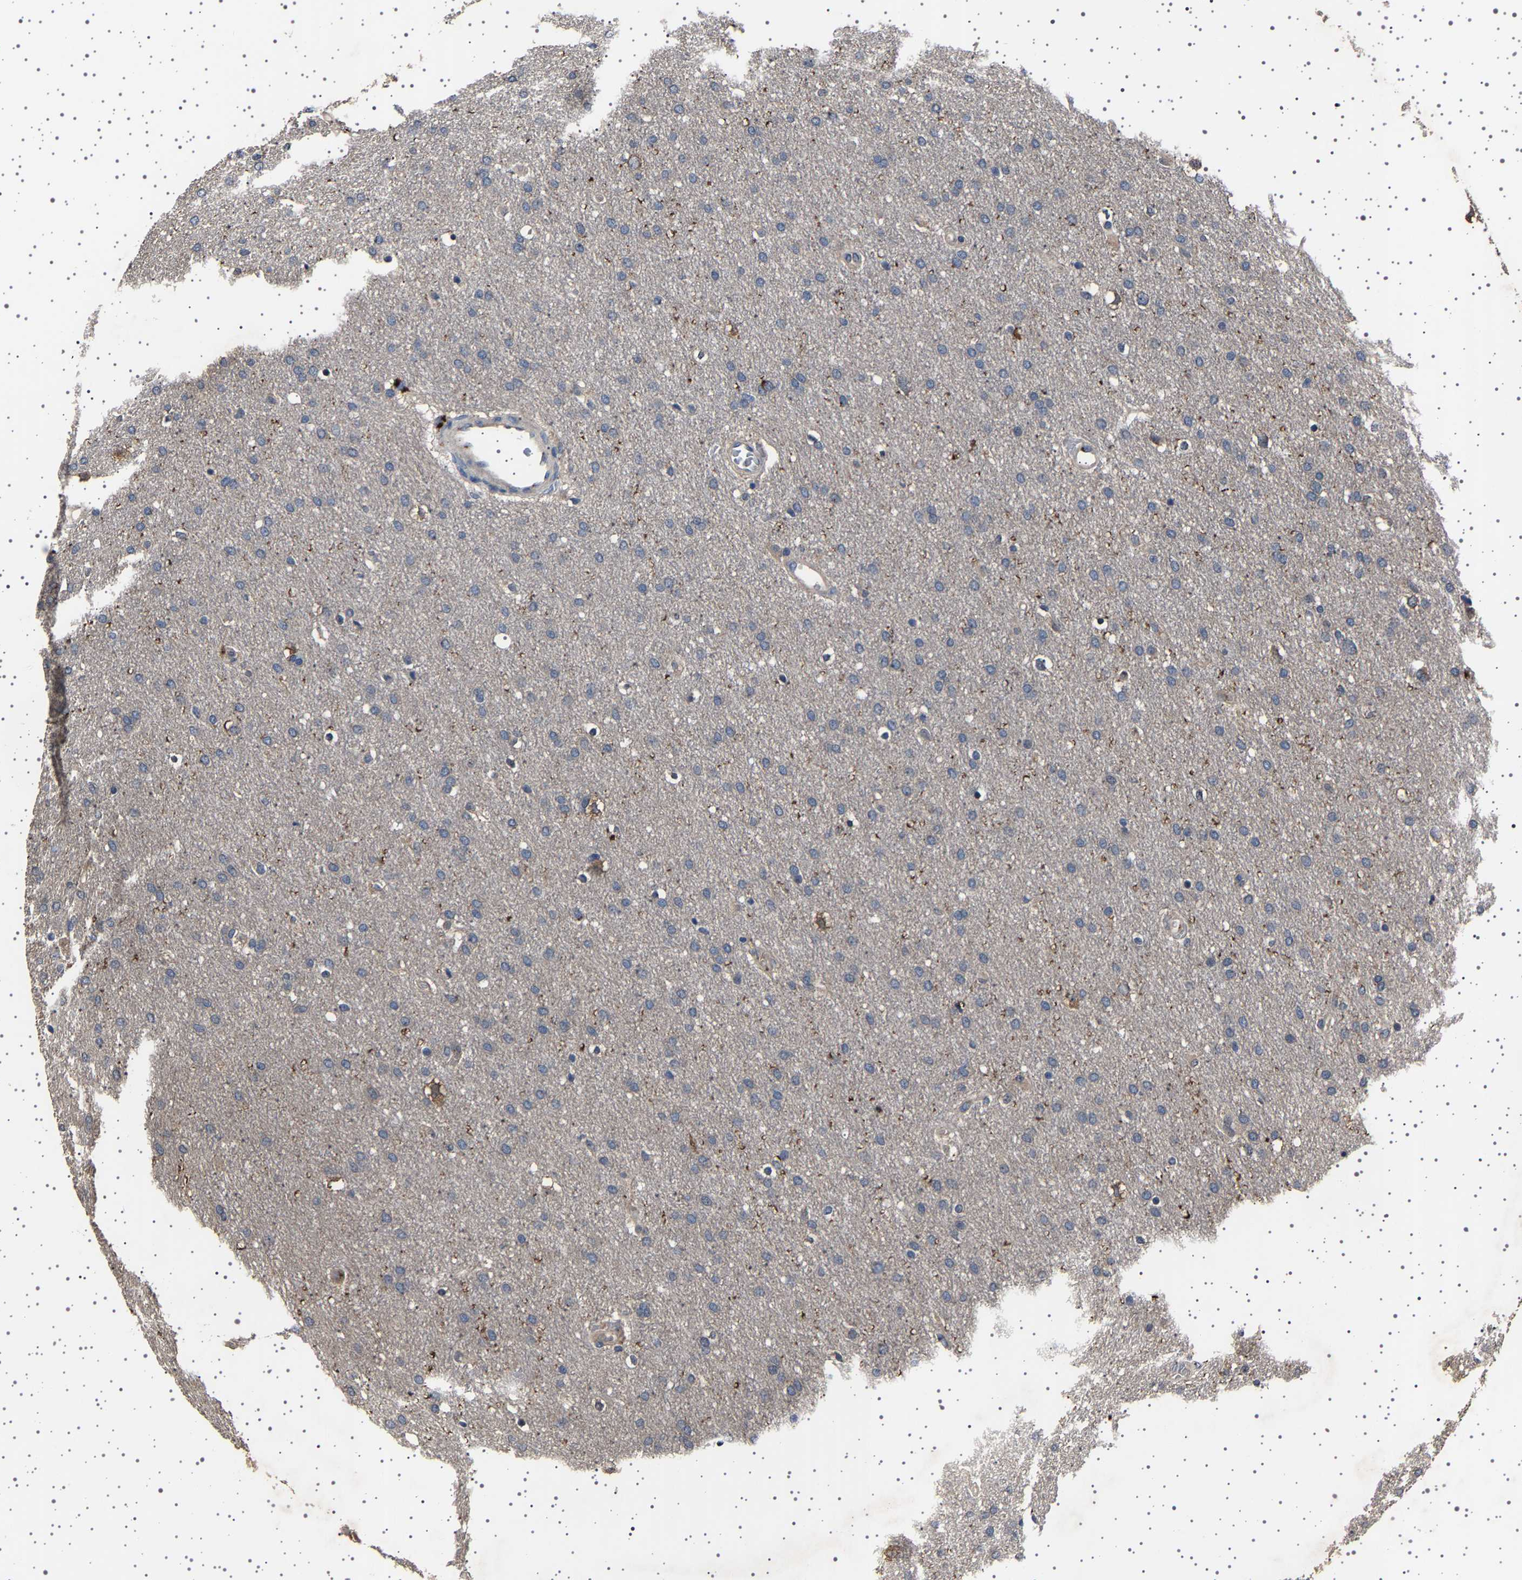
{"staining": {"intensity": "negative", "quantity": "none", "location": "none"}, "tissue": "glioma", "cell_type": "Tumor cells", "image_type": "cancer", "snomed": [{"axis": "morphology", "description": "Glioma, malignant, Low grade"}, {"axis": "topography", "description": "Brain"}], "caption": "IHC image of neoplastic tissue: human low-grade glioma (malignant) stained with DAB (3,3'-diaminobenzidine) reveals no significant protein staining in tumor cells.", "gene": "NCKAP1", "patient": {"sex": "female", "age": 37}}